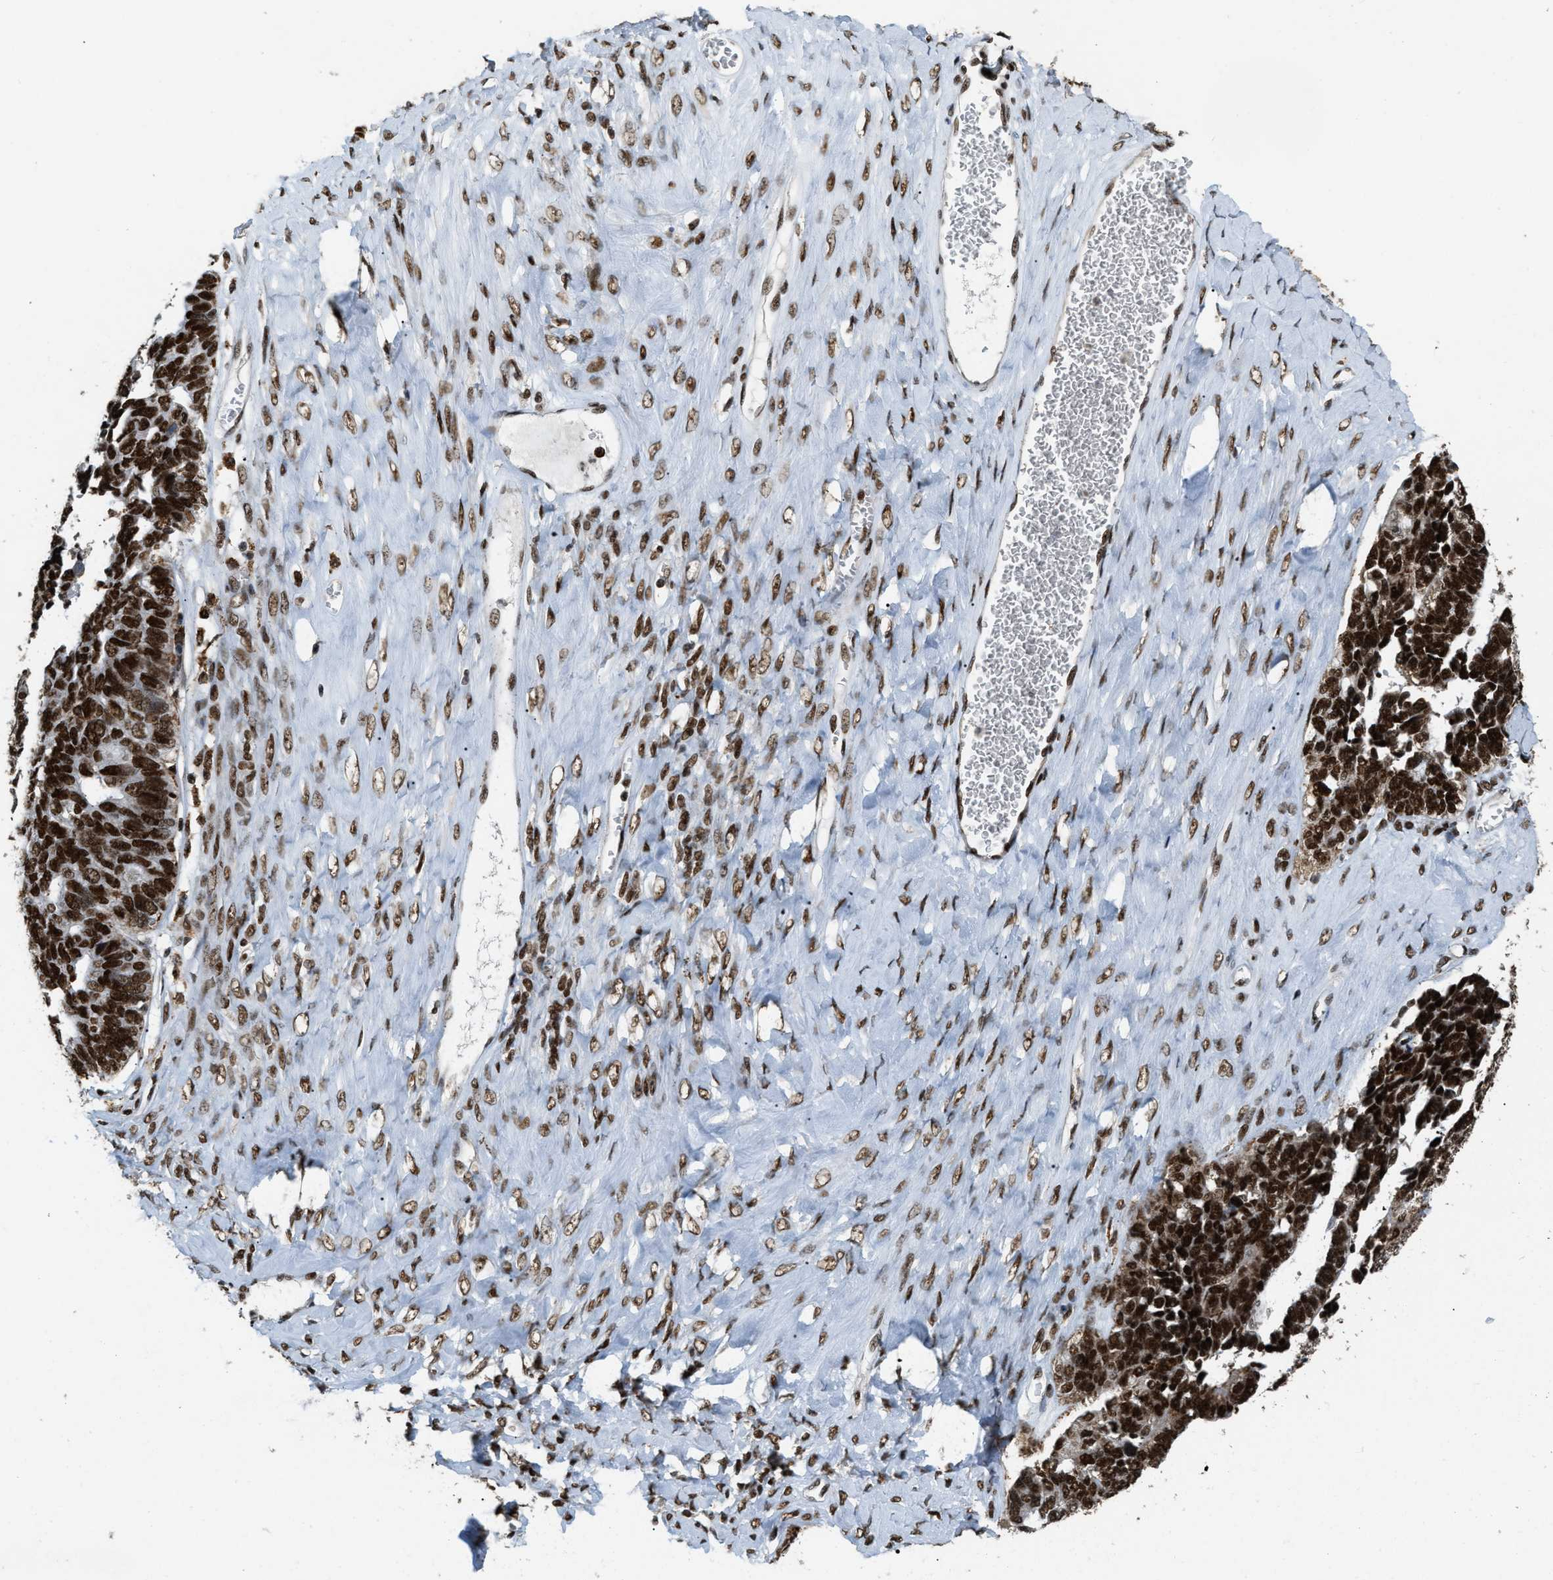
{"staining": {"intensity": "strong", "quantity": ">75%", "location": "cytoplasmic/membranous,nuclear"}, "tissue": "ovarian cancer", "cell_type": "Tumor cells", "image_type": "cancer", "snomed": [{"axis": "morphology", "description": "Cystadenocarcinoma, serous, NOS"}, {"axis": "topography", "description": "Ovary"}], "caption": "A high-resolution micrograph shows IHC staining of ovarian cancer (serous cystadenocarcinoma), which exhibits strong cytoplasmic/membranous and nuclear staining in approximately >75% of tumor cells.", "gene": "NUMA1", "patient": {"sex": "female", "age": 79}}